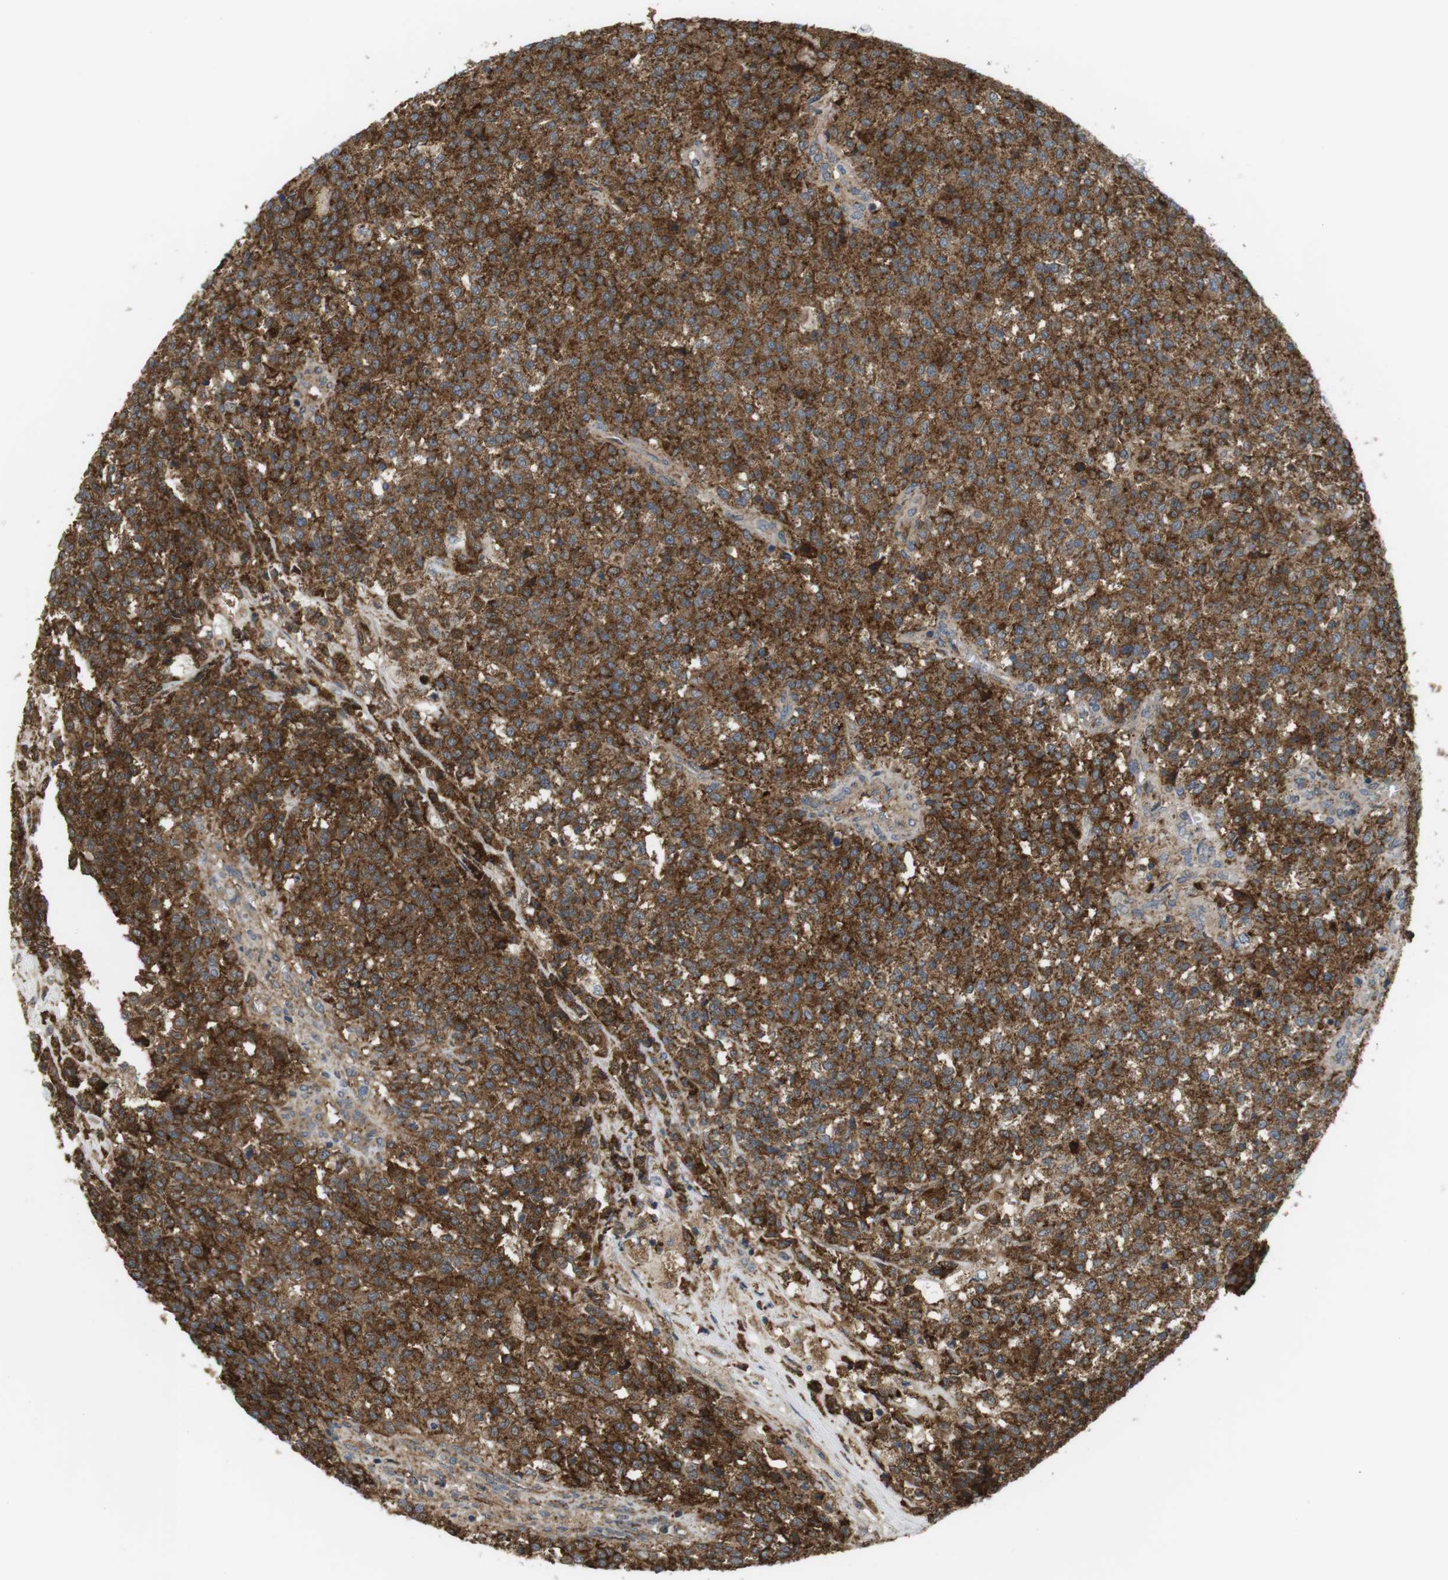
{"staining": {"intensity": "strong", "quantity": ">75%", "location": "cytoplasmic/membranous"}, "tissue": "testis cancer", "cell_type": "Tumor cells", "image_type": "cancer", "snomed": [{"axis": "morphology", "description": "Seminoma, NOS"}, {"axis": "topography", "description": "Testis"}], "caption": "Protein staining of testis cancer (seminoma) tissue exhibits strong cytoplasmic/membranous positivity in approximately >75% of tumor cells.", "gene": "DDAH2", "patient": {"sex": "male", "age": 59}}